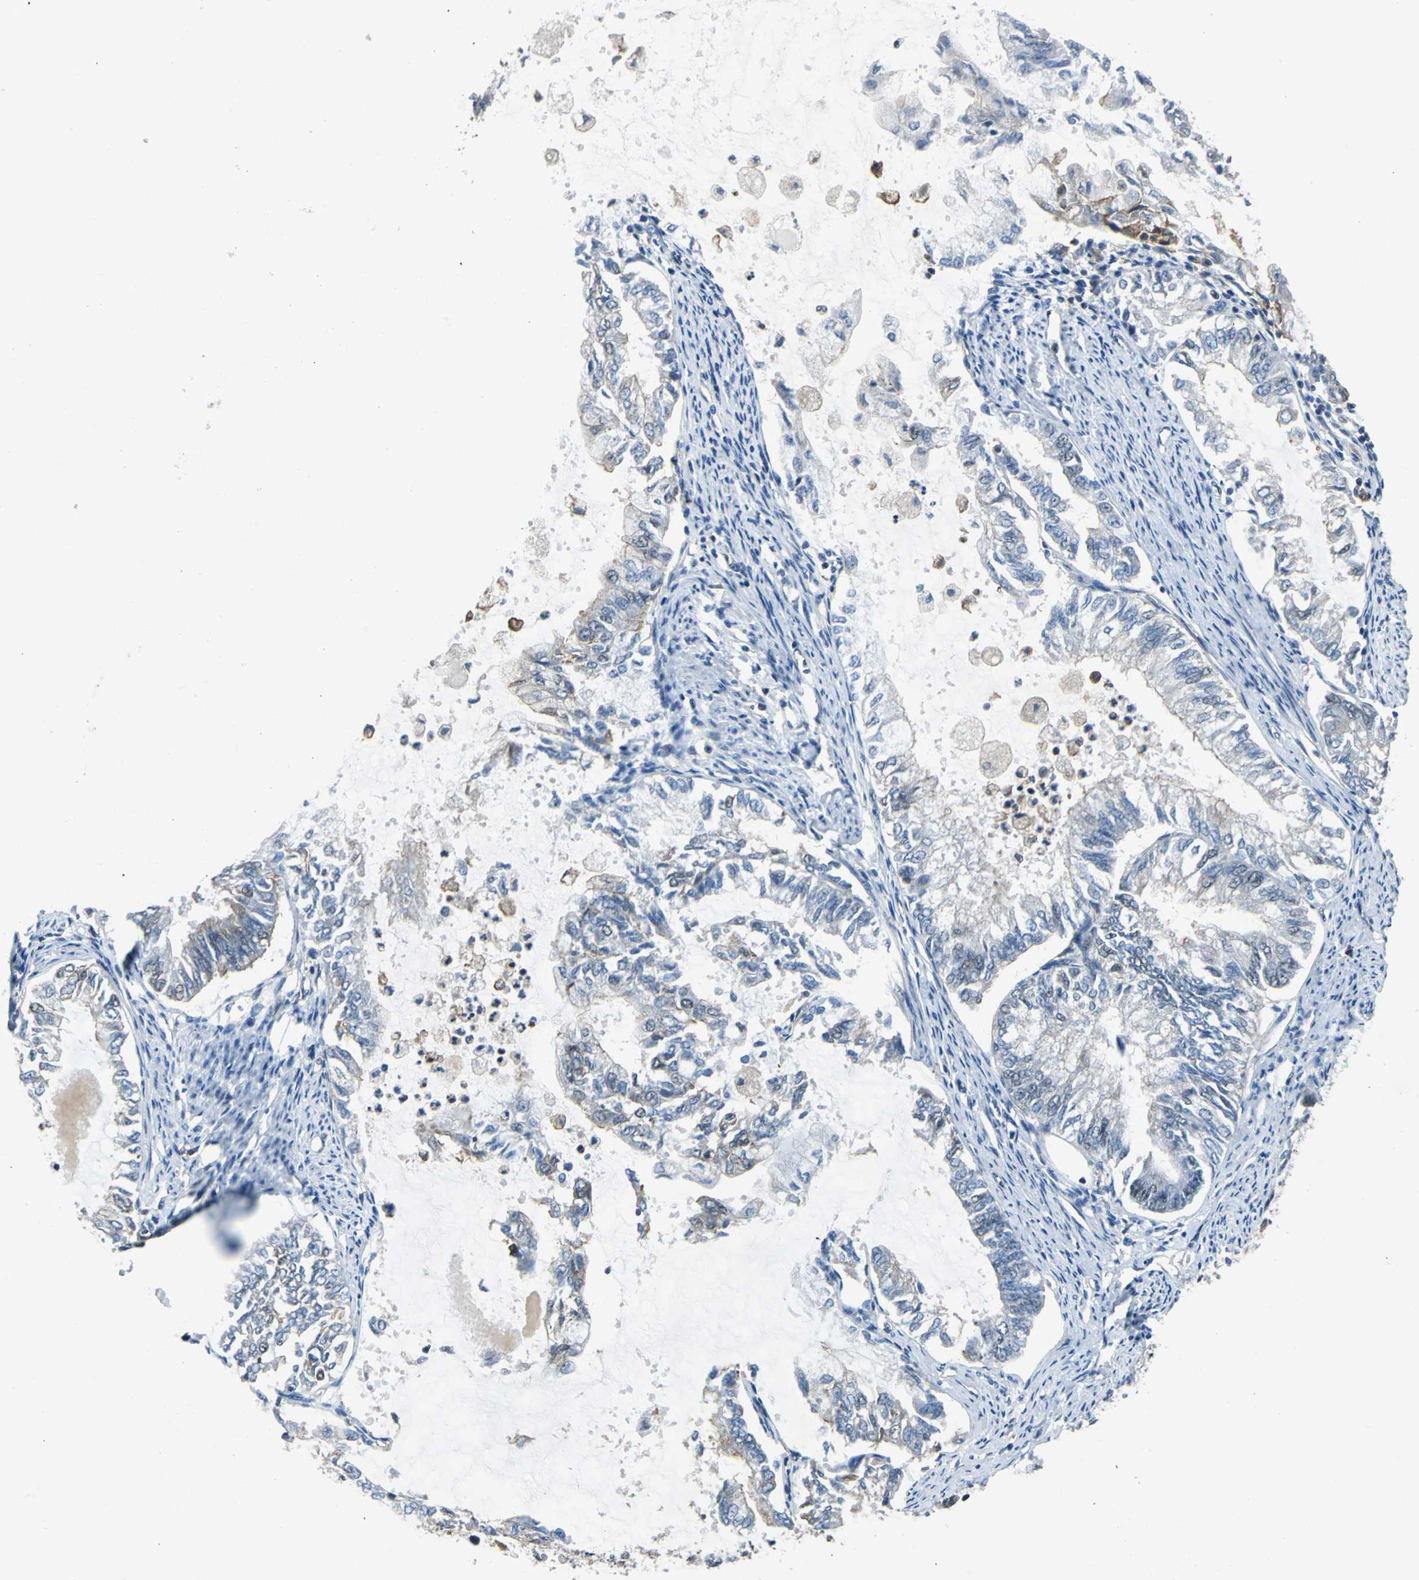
{"staining": {"intensity": "weak", "quantity": "<25%", "location": "cytoplasmic/membranous"}, "tissue": "endometrial cancer", "cell_type": "Tumor cells", "image_type": "cancer", "snomed": [{"axis": "morphology", "description": "Adenocarcinoma, NOS"}, {"axis": "topography", "description": "Endometrium"}], "caption": "There is no significant expression in tumor cells of adenocarcinoma (endometrial).", "gene": "ARPC3", "patient": {"sex": "female", "age": 86}}